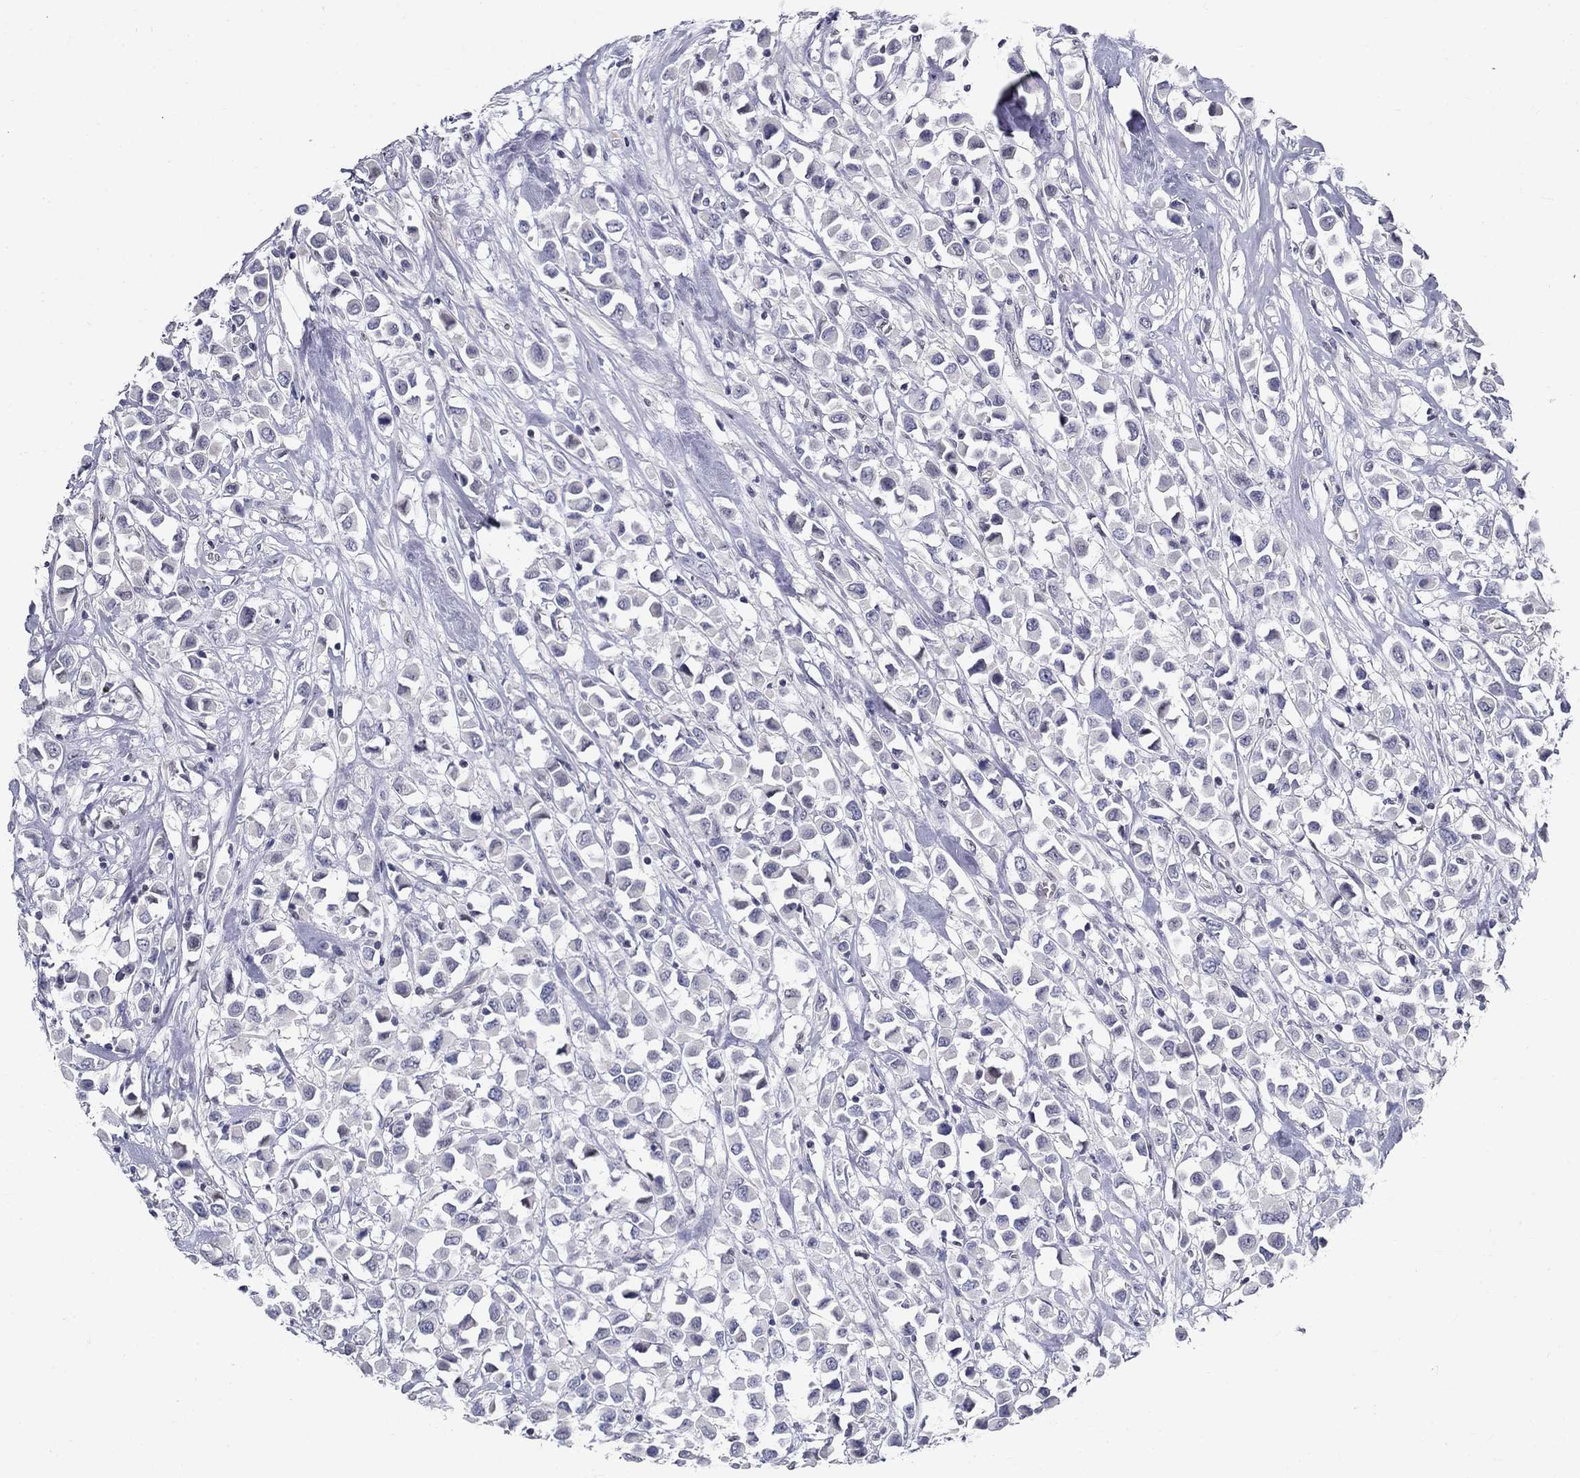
{"staining": {"intensity": "negative", "quantity": "none", "location": "none"}, "tissue": "breast cancer", "cell_type": "Tumor cells", "image_type": "cancer", "snomed": [{"axis": "morphology", "description": "Duct carcinoma"}, {"axis": "topography", "description": "Breast"}], "caption": "Immunohistochemistry (IHC) of human breast cancer reveals no positivity in tumor cells.", "gene": "GUCA1A", "patient": {"sex": "female", "age": 61}}